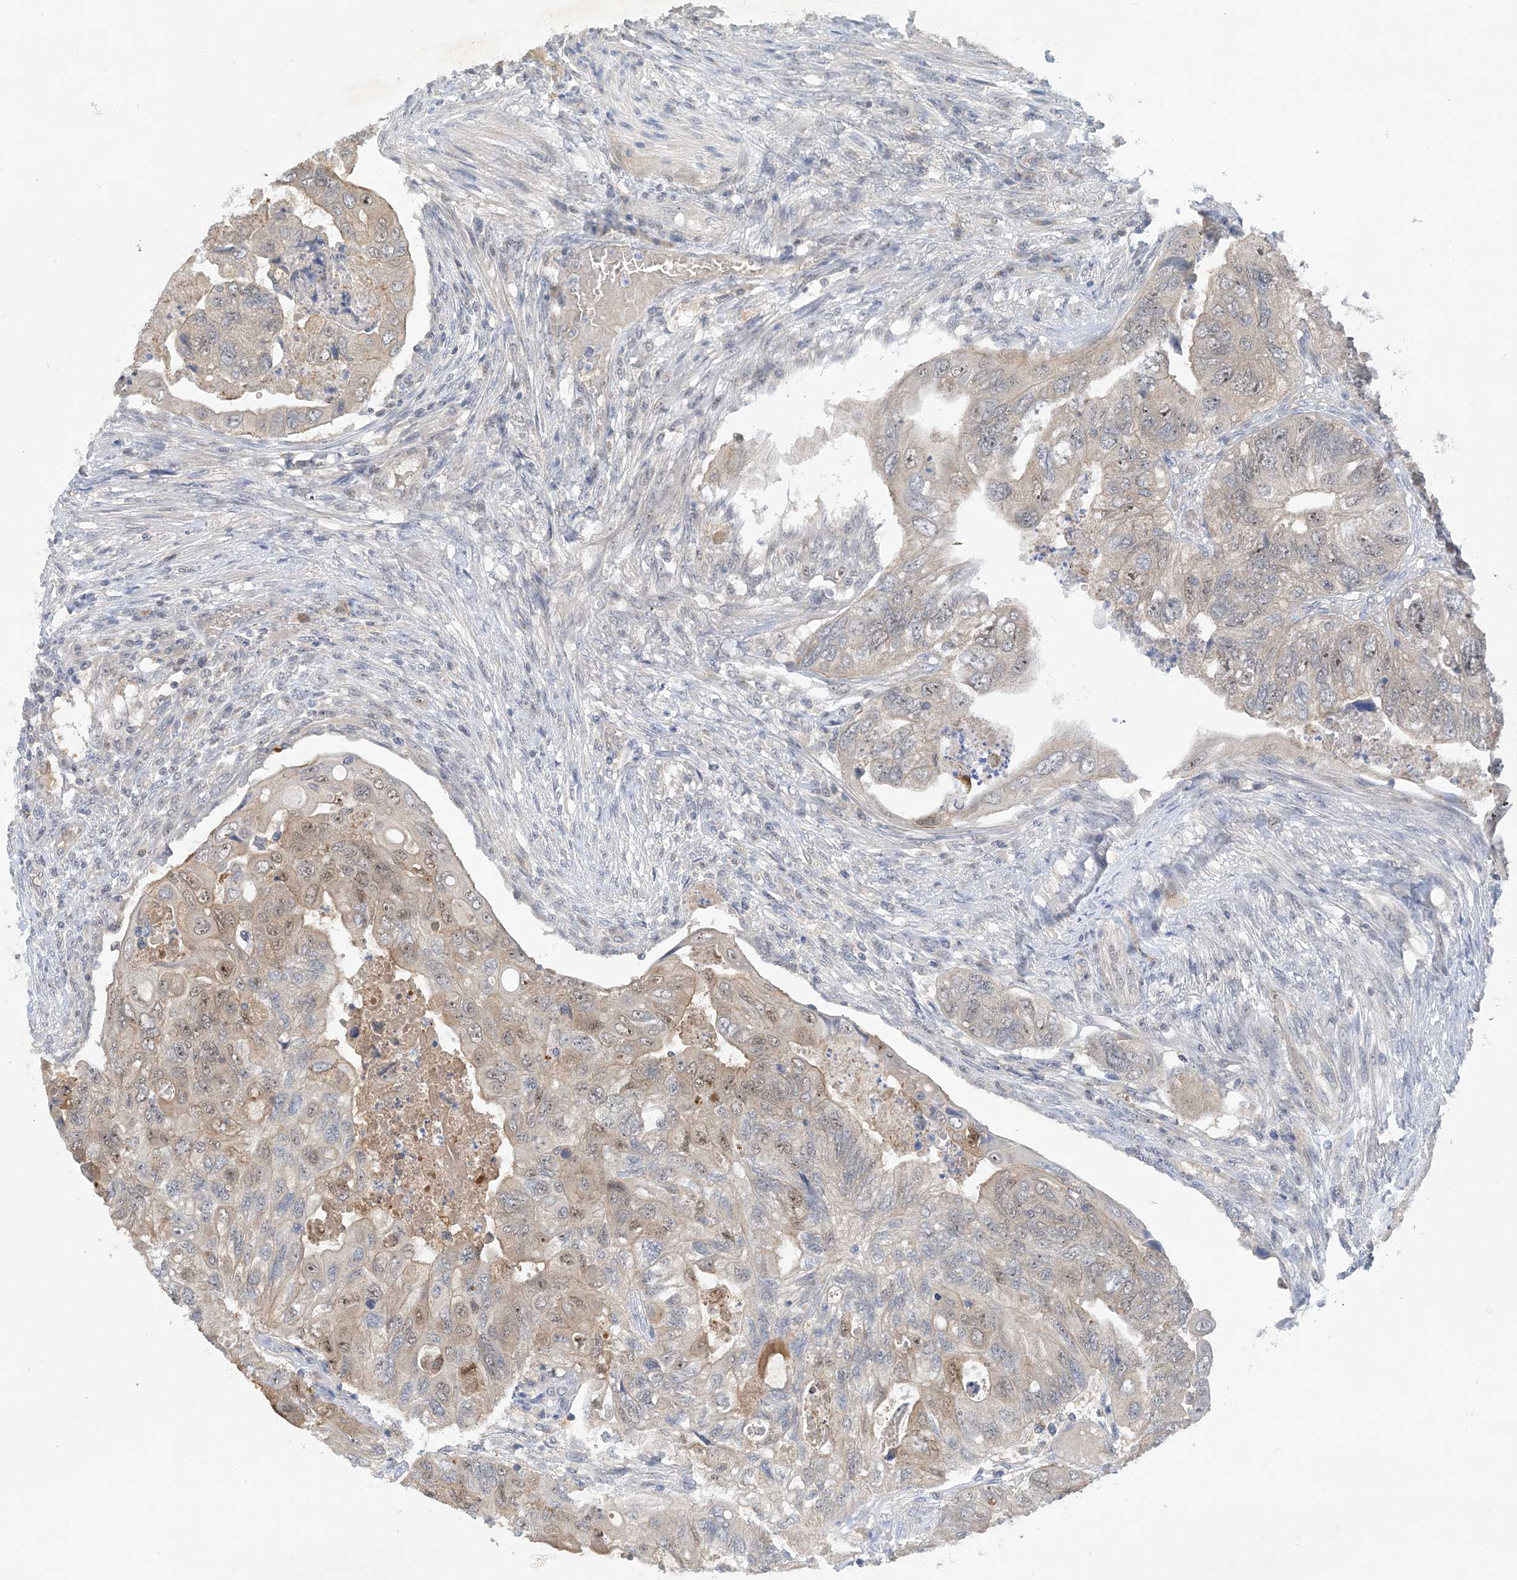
{"staining": {"intensity": "weak", "quantity": "25%-75%", "location": "nuclear"}, "tissue": "colorectal cancer", "cell_type": "Tumor cells", "image_type": "cancer", "snomed": [{"axis": "morphology", "description": "Adenocarcinoma, NOS"}, {"axis": "topography", "description": "Rectum"}], "caption": "A brown stain highlights weak nuclear expression of a protein in human colorectal adenocarcinoma tumor cells.", "gene": "UBE2E1", "patient": {"sex": "male", "age": 63}}